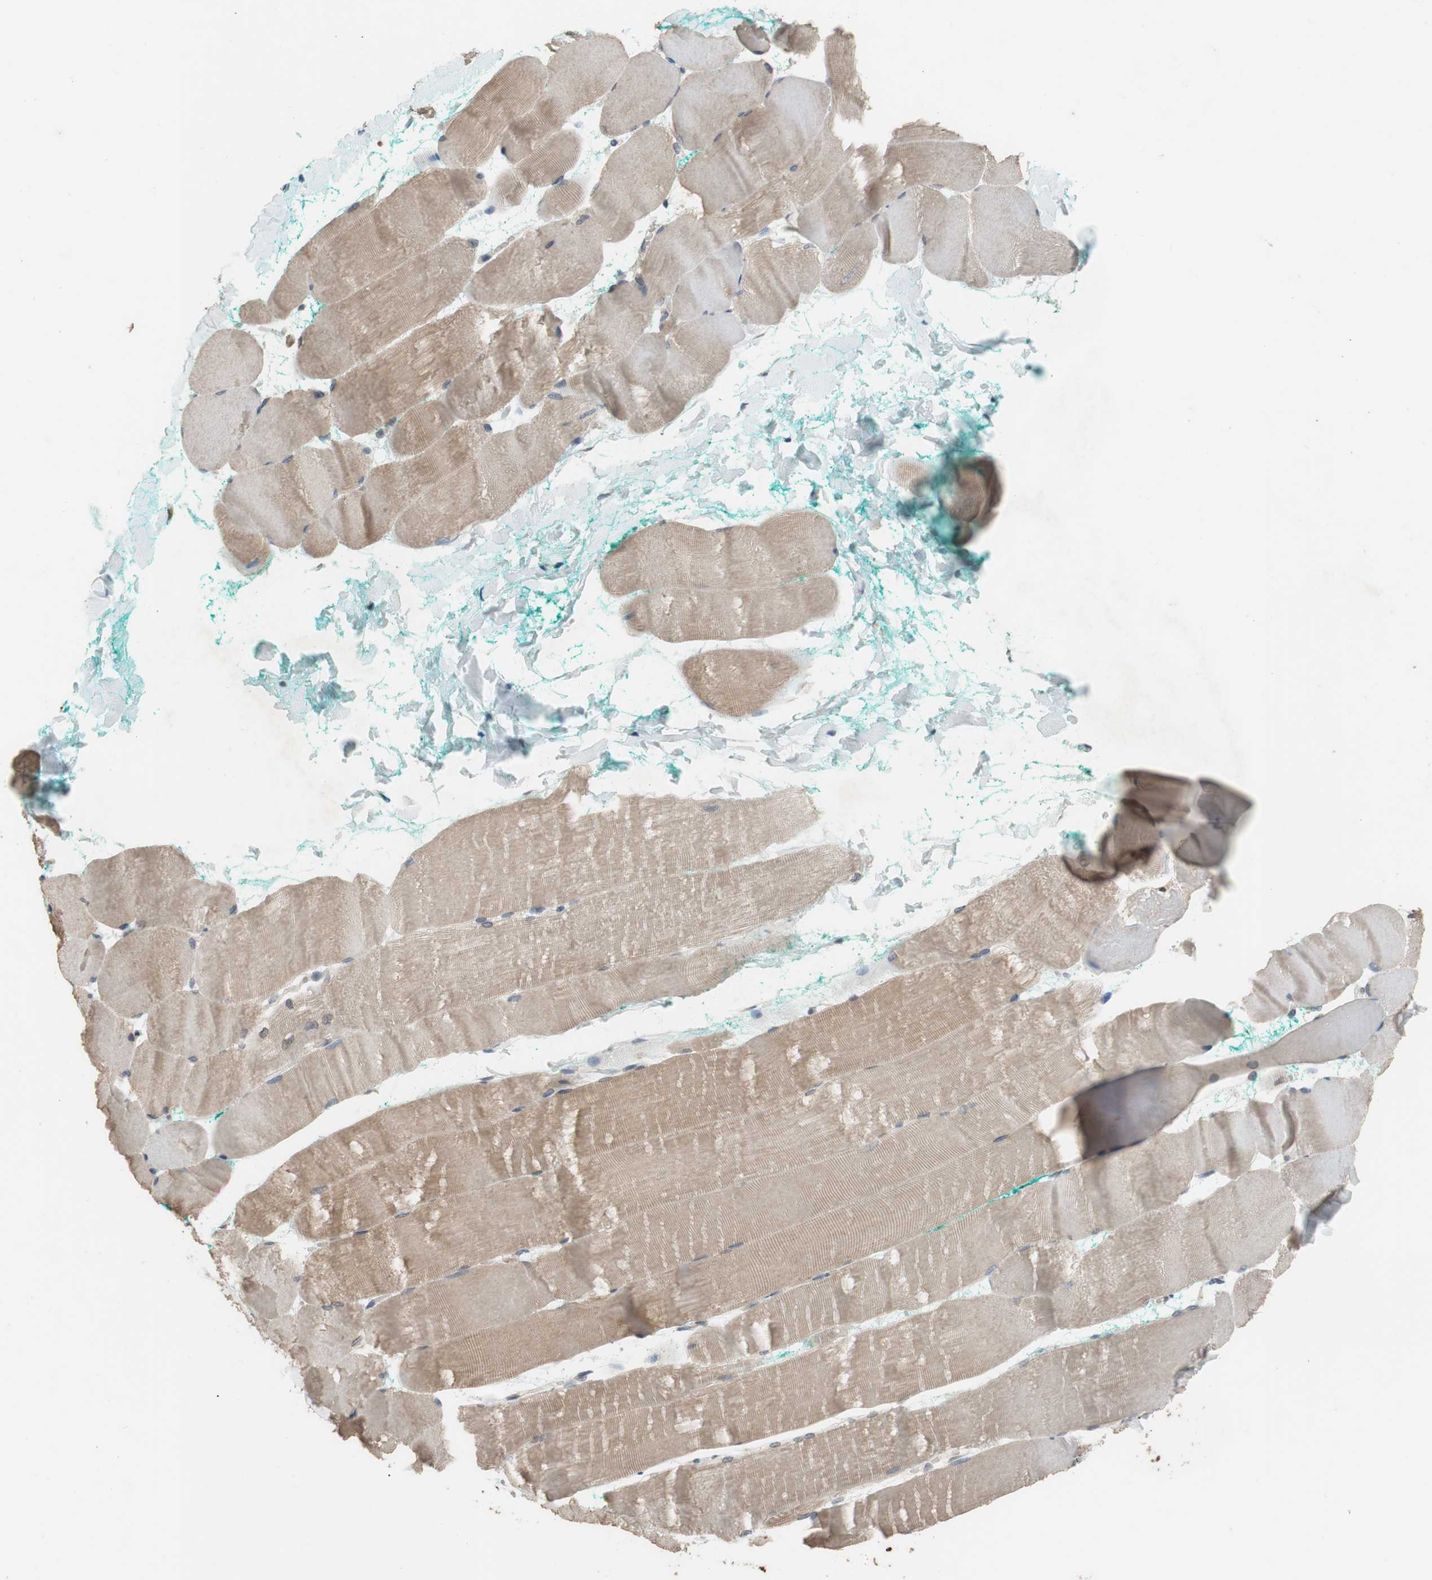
{"staining": {"intensity": "weak", "quantity": ">75%", "location": "cytoplasmic/membranous"}, "tissue": "skeletal muscle", "cell_type": "Myocytes", "image_type": "normal", "snomed": [{"axis": "morphology", "description": "Normal tissue, NOS"}, {"axis": "morphology", "description": "Squamous cell carcinoma, NOS"}, {"axis": "topography", "description": "Skeletal muscle"}], "caption": "IHC of benign skeletal muscle demonstrates low levels of weak cytoplasmic/membranous expression in approximately >75% of myocytes.", "gene": "ADD2", "patient": {"sex": "male", "age": 51}}